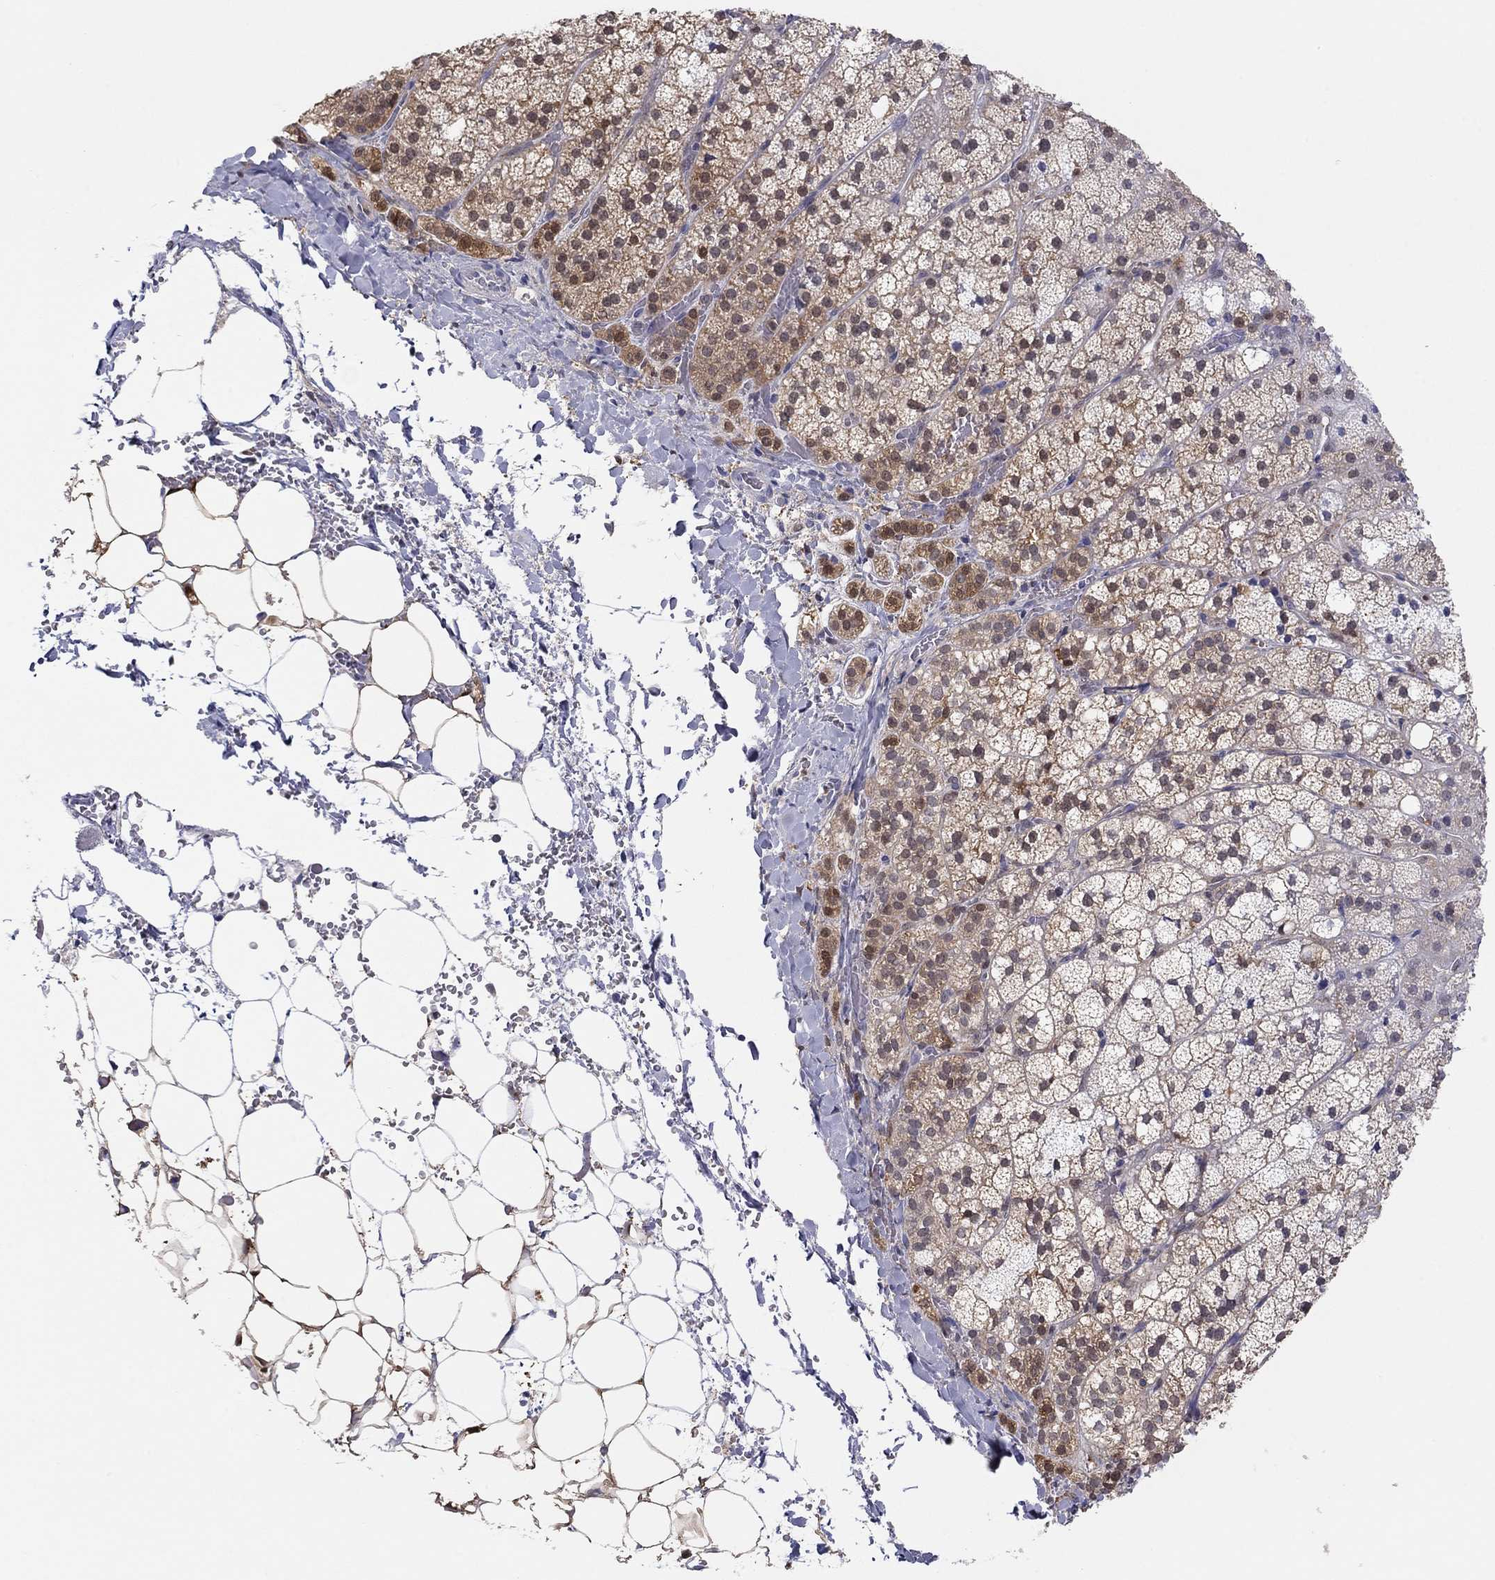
{"staining": {"intensity": "moderate", "quantity": "<25%", "location": "cytoplasmic/membranous"}, "tissue": "adrenal gland", "cell_type": "Glandular cells", "image_type": "normal", "snomed": [{"axis": "morphology", "description": "Normal tissue, NOS"}, {"axis": "topography", "description": "Adrenal gland"}], "caption": "Immunohistochemical staining of normal adrenal gland demonstrates <25% levels of moderate cytoplasmic/membranous protein expression in about <25% of glandular cells.", "gene": "PDXK", "patient": {"sex": "male", "age": 53}}